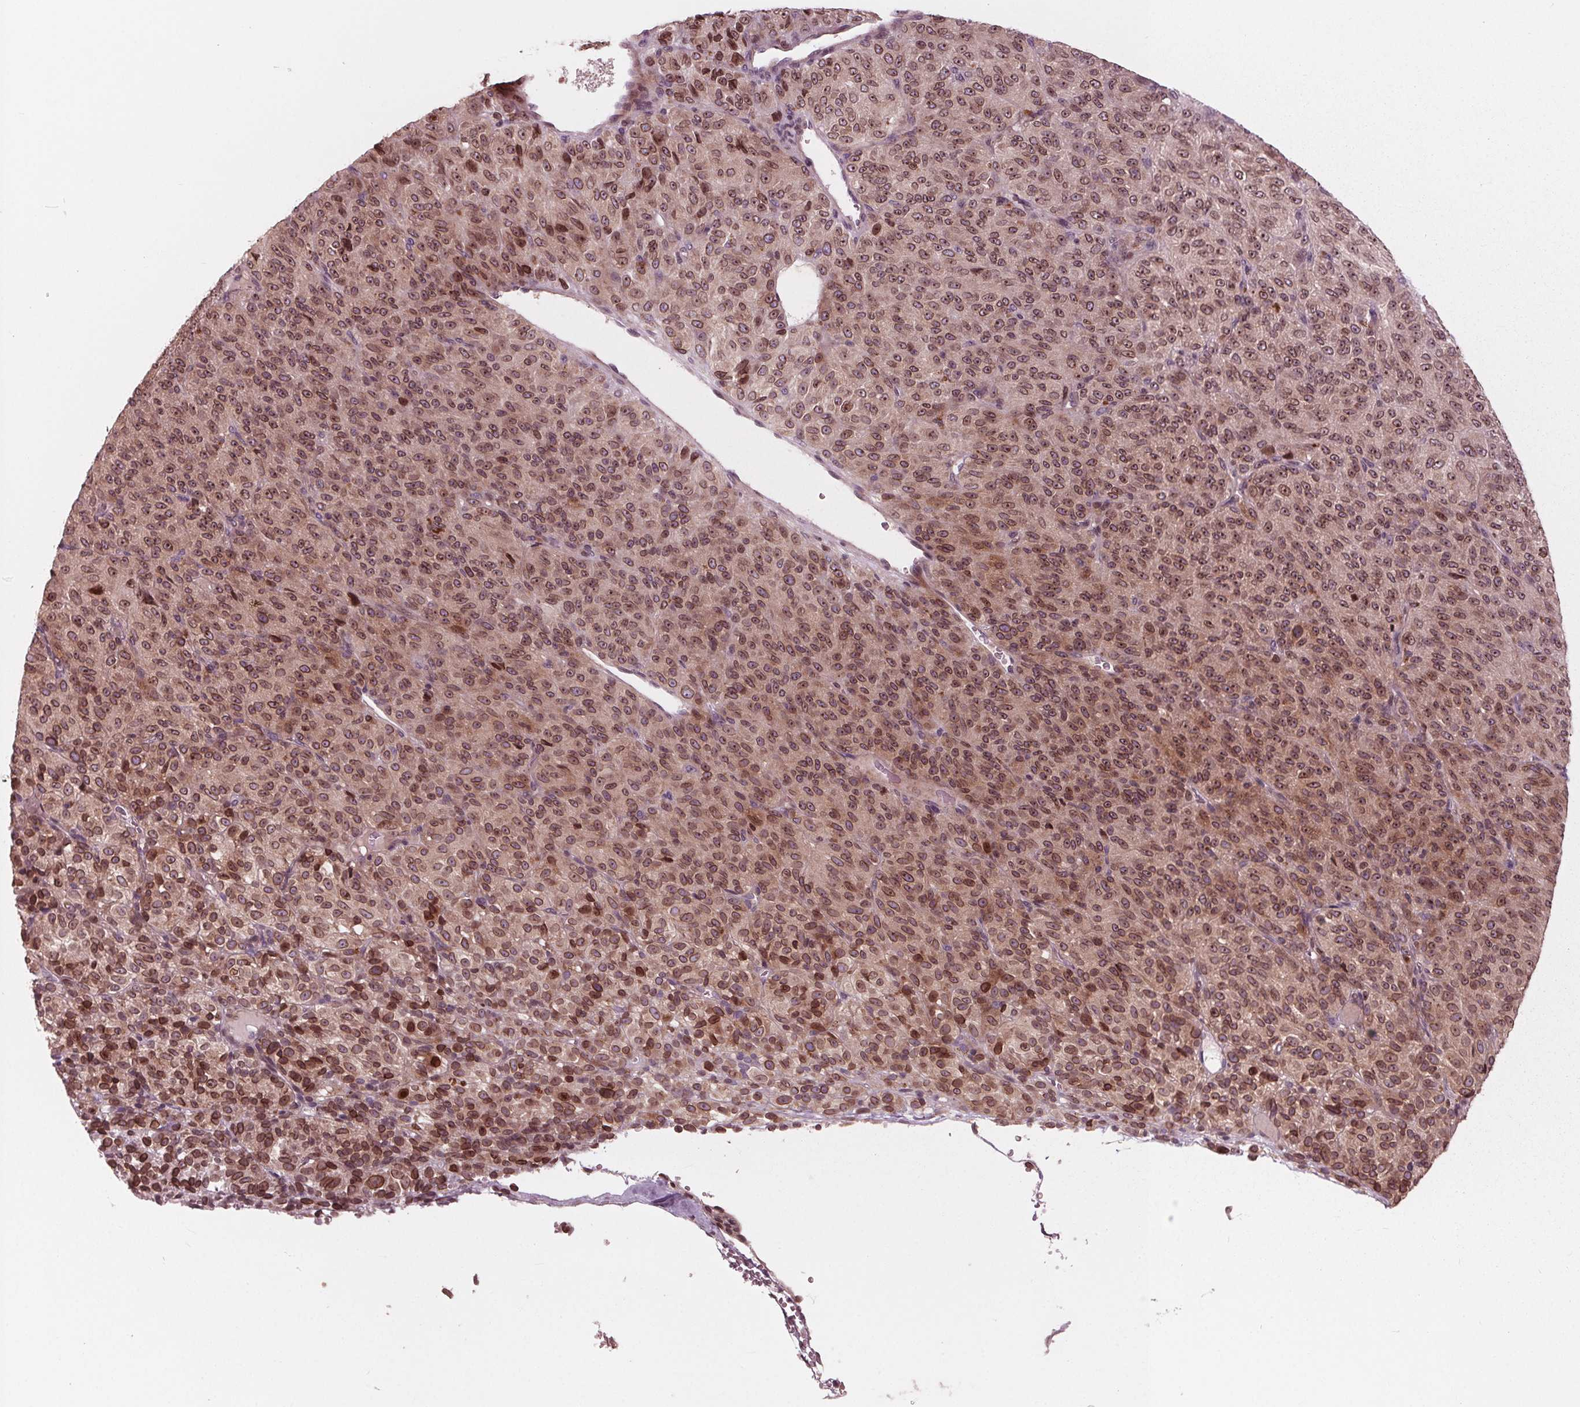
{"staining": {"intensity": "moderate", "quantity": ">75%", "location": "cytoplasmic/membranous,nuclear"}, "tissue": "melanoma", "cell_type": "Tumor cells", "image_type": "cancer", "snomed": [{"axis": "morphology", "description": "Malignant melanoma, Metastatic site"}, {"axis": "topography", "description": "Brain"}], "caption": "Protein analysis of melanoma tissue displays moderate cytoplasmic/membranous and nuclear staining in about >75% of tumor cells.", "gene": "NUP210", "patient": {"sex": "female", "age": 56}}